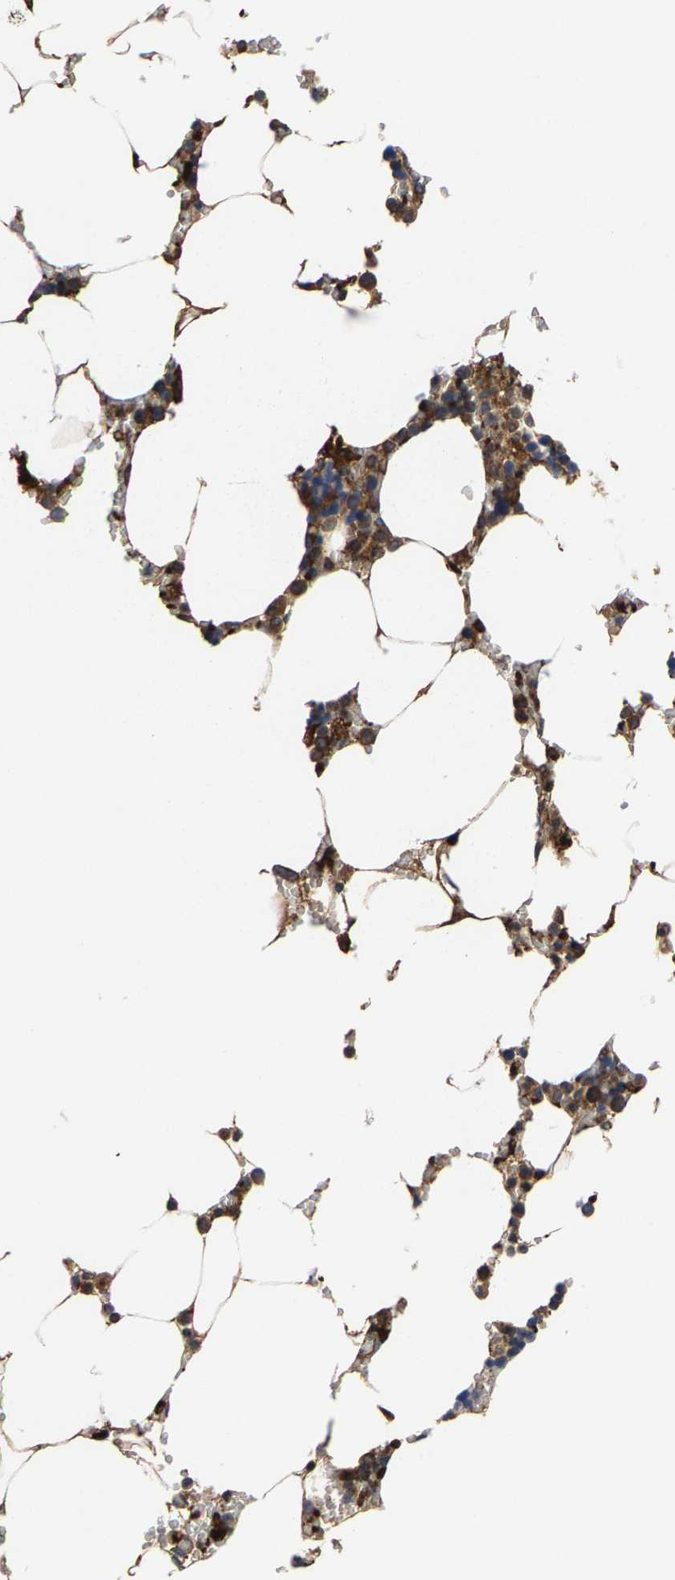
{"staining": {"intensity": "moderate", "quantity": ">75%", "location": "cytoplasmic/membranous"}, "tissue": "bone marrow", "cell_type": "Hematopoietic cells", "image_type": "normal", "snomed": [{"axis": "morphology", "description": "Normal tissue, NOS"}, {"axis": "topography", "description": "Bone marrow"}], "caption": "An immunohistochemistry image of benign tissue is shown. Protein staining in brown labels moderate cytoplasmic/membranous positivity in bone marrow within hematopoietic cells. Using DAB (3,3'-diaminobenzidine) (brown) and hematoxylin (blue) stains, captured at high magnification using brightfield microscopy.", "gene": "PFKFB3", "patient": {"sex": "male", "age": 70}}